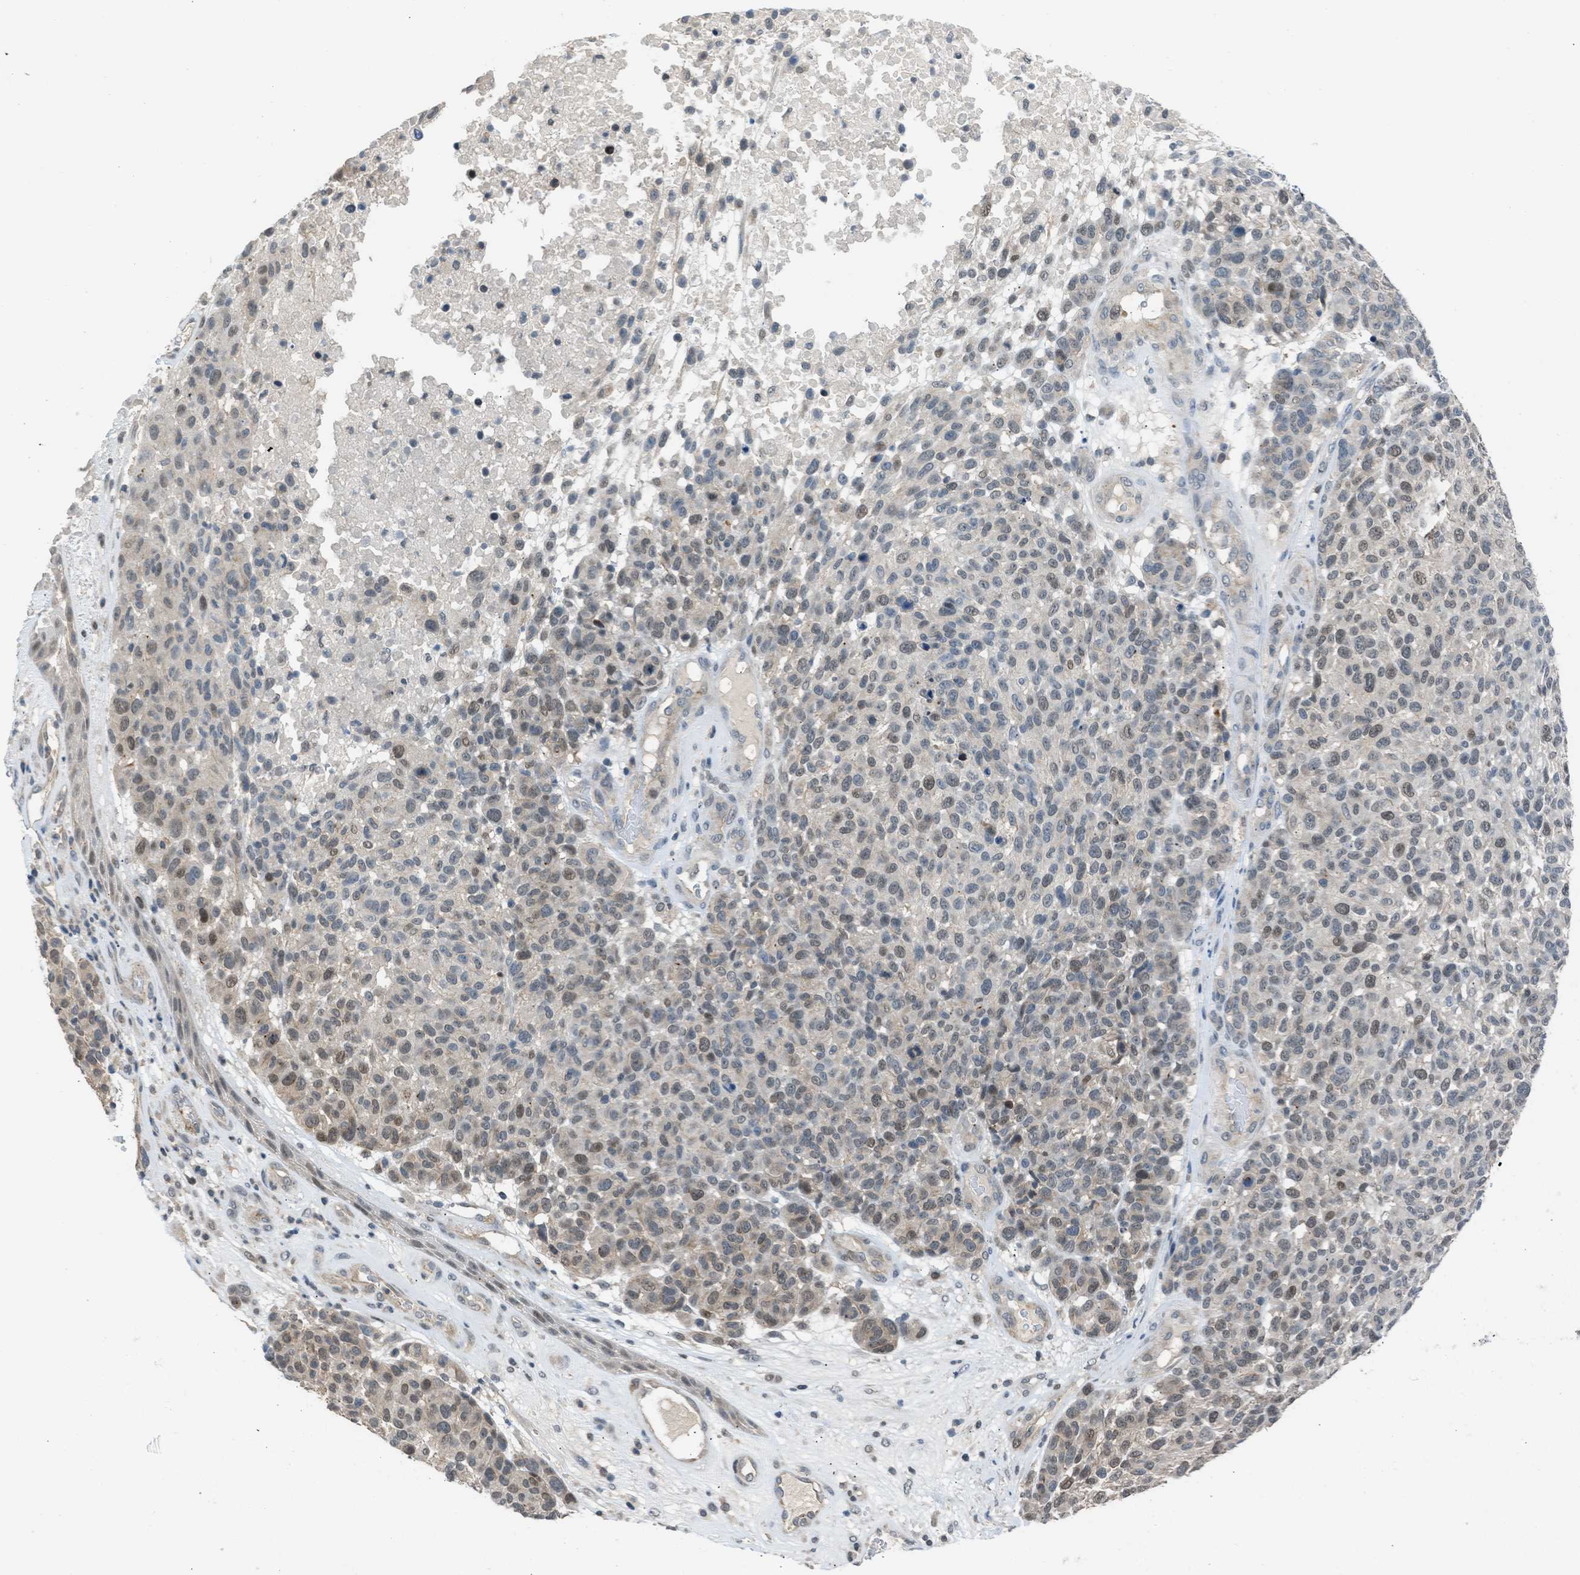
{"staining": {"intensity": "weak", "quantity": "25%-75%", "location": "cytoplasmic/membranous,nuclear"}, "tissue": "melanoma", "cell_type": "Tumor cells", "image_type": "cancer", "snomed": [{"axis": "morphology", "description": "Malignant melanoma, NOS"}, {"axis": "topography", "description": "Skin"}], "caption": "IHC histopathology image of human melanoma stained for a protein (brown), which reveals low levels of weak cytoplasmic/membranous and nuclear staining in approximately 25%-75% of tumor cells.", "gene": "TTBK2", "patient": {"sex": "male", "age": 59}}